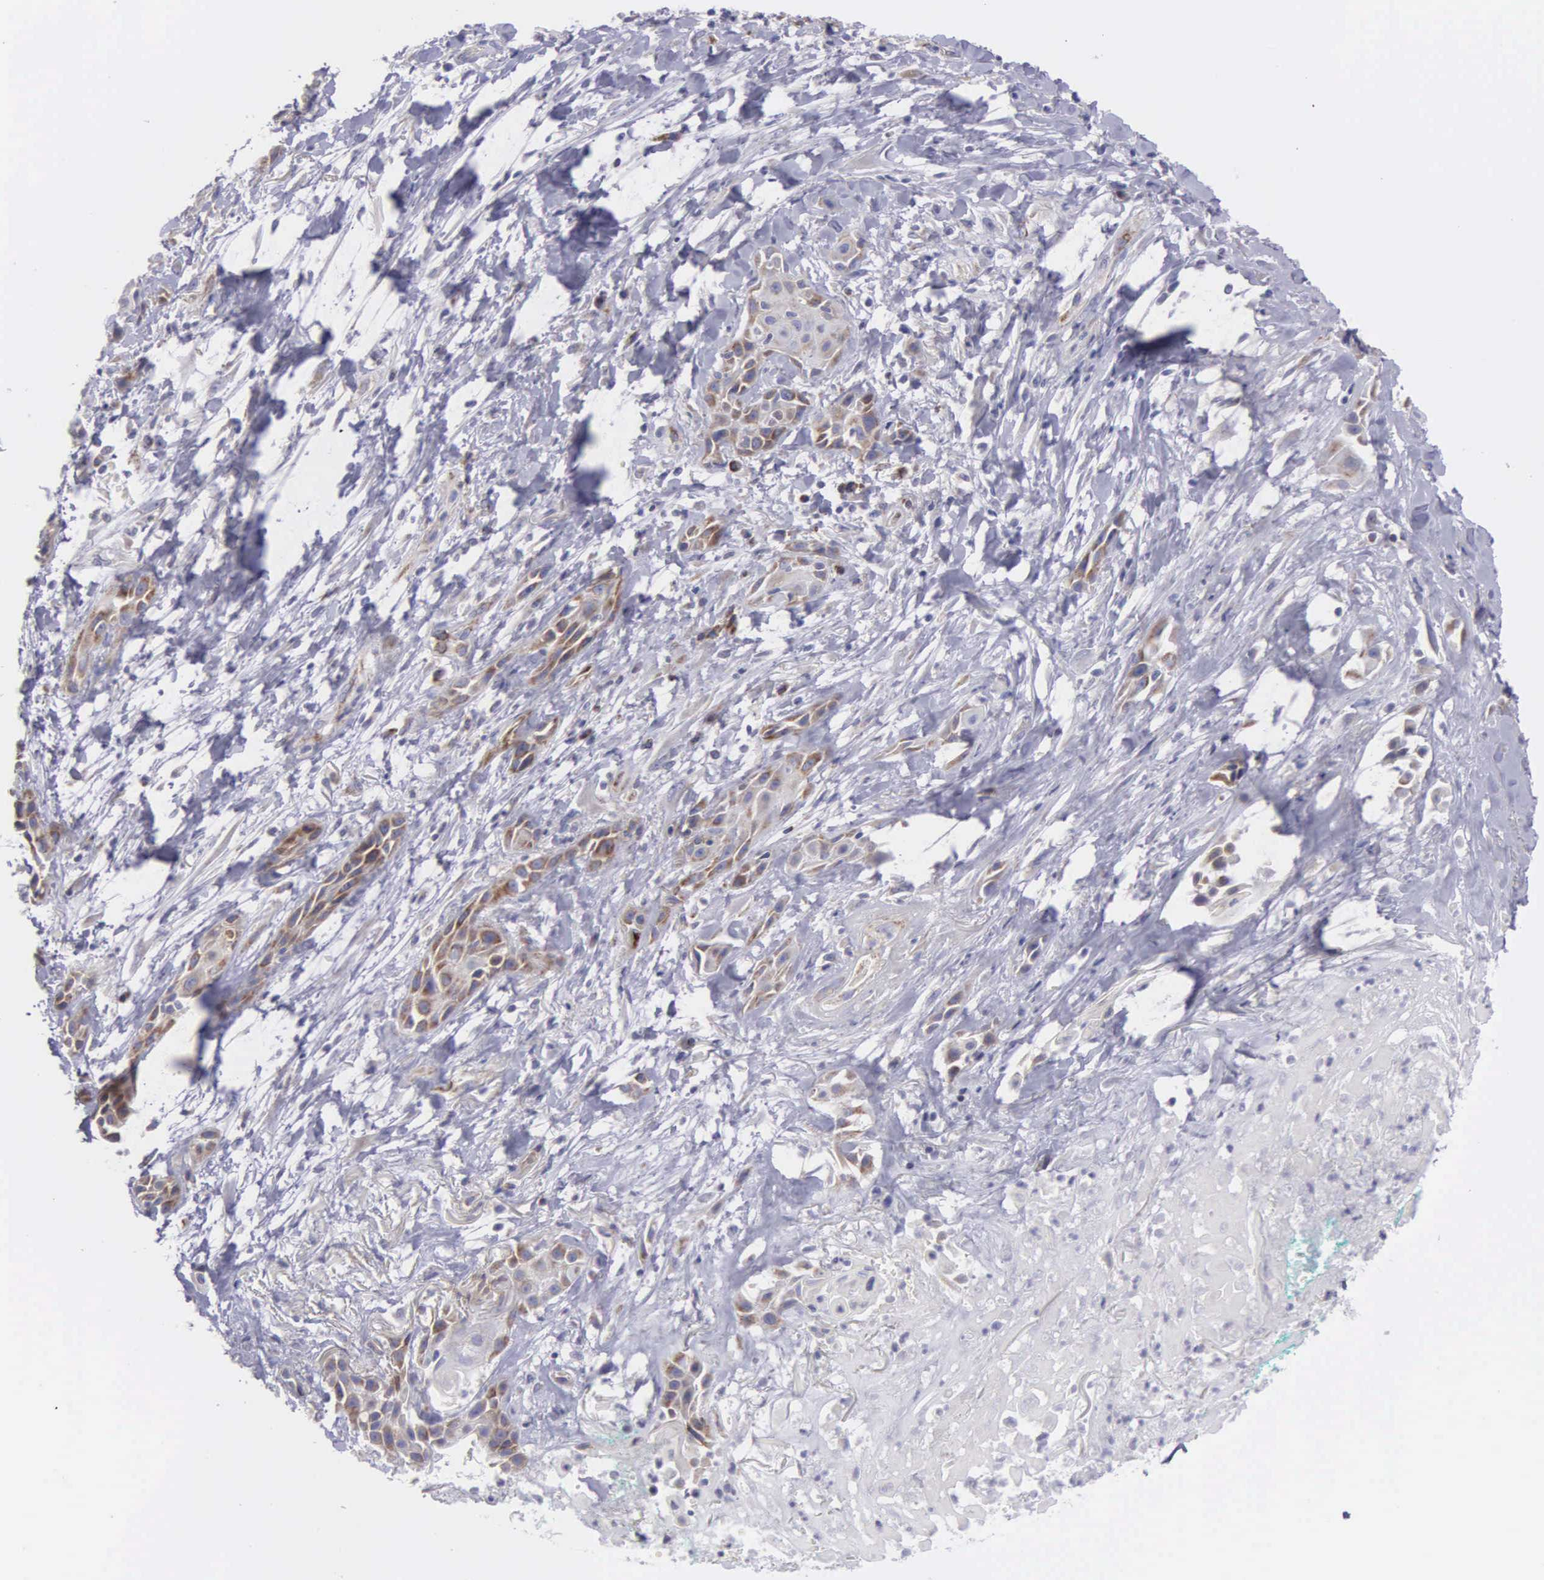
{"staining": {"intensity": "moderate", "quantity": "25%-75%", "location": "cytoplasmic/membranous"}, "tissue": "skin cancer", "cell_type": "Tumor cells", "image_type": "cancer", "snomed": [{"axis": "morphology", "description": "Squamous cell carcinoma, NOS"}, {"axis": "topography", "description": "Skin"}, {"axis": "topography", "description": "Anal"}], "caption": "Protein expression analysis of human squamous cell carcinoma (skin) reveals moderate cytoplasmic/membranous staining in approximately 25%-75% of tumor cells. The staining was performed using DAB (3,3'-diaminobenzidine) to visualize the protein expression in brown, while the nuclei were stained in blue with hematoxylin (Magnification: 20x).", "gene": "SYNJ2BP", "patient": {"sex": "male", "age": 64}}